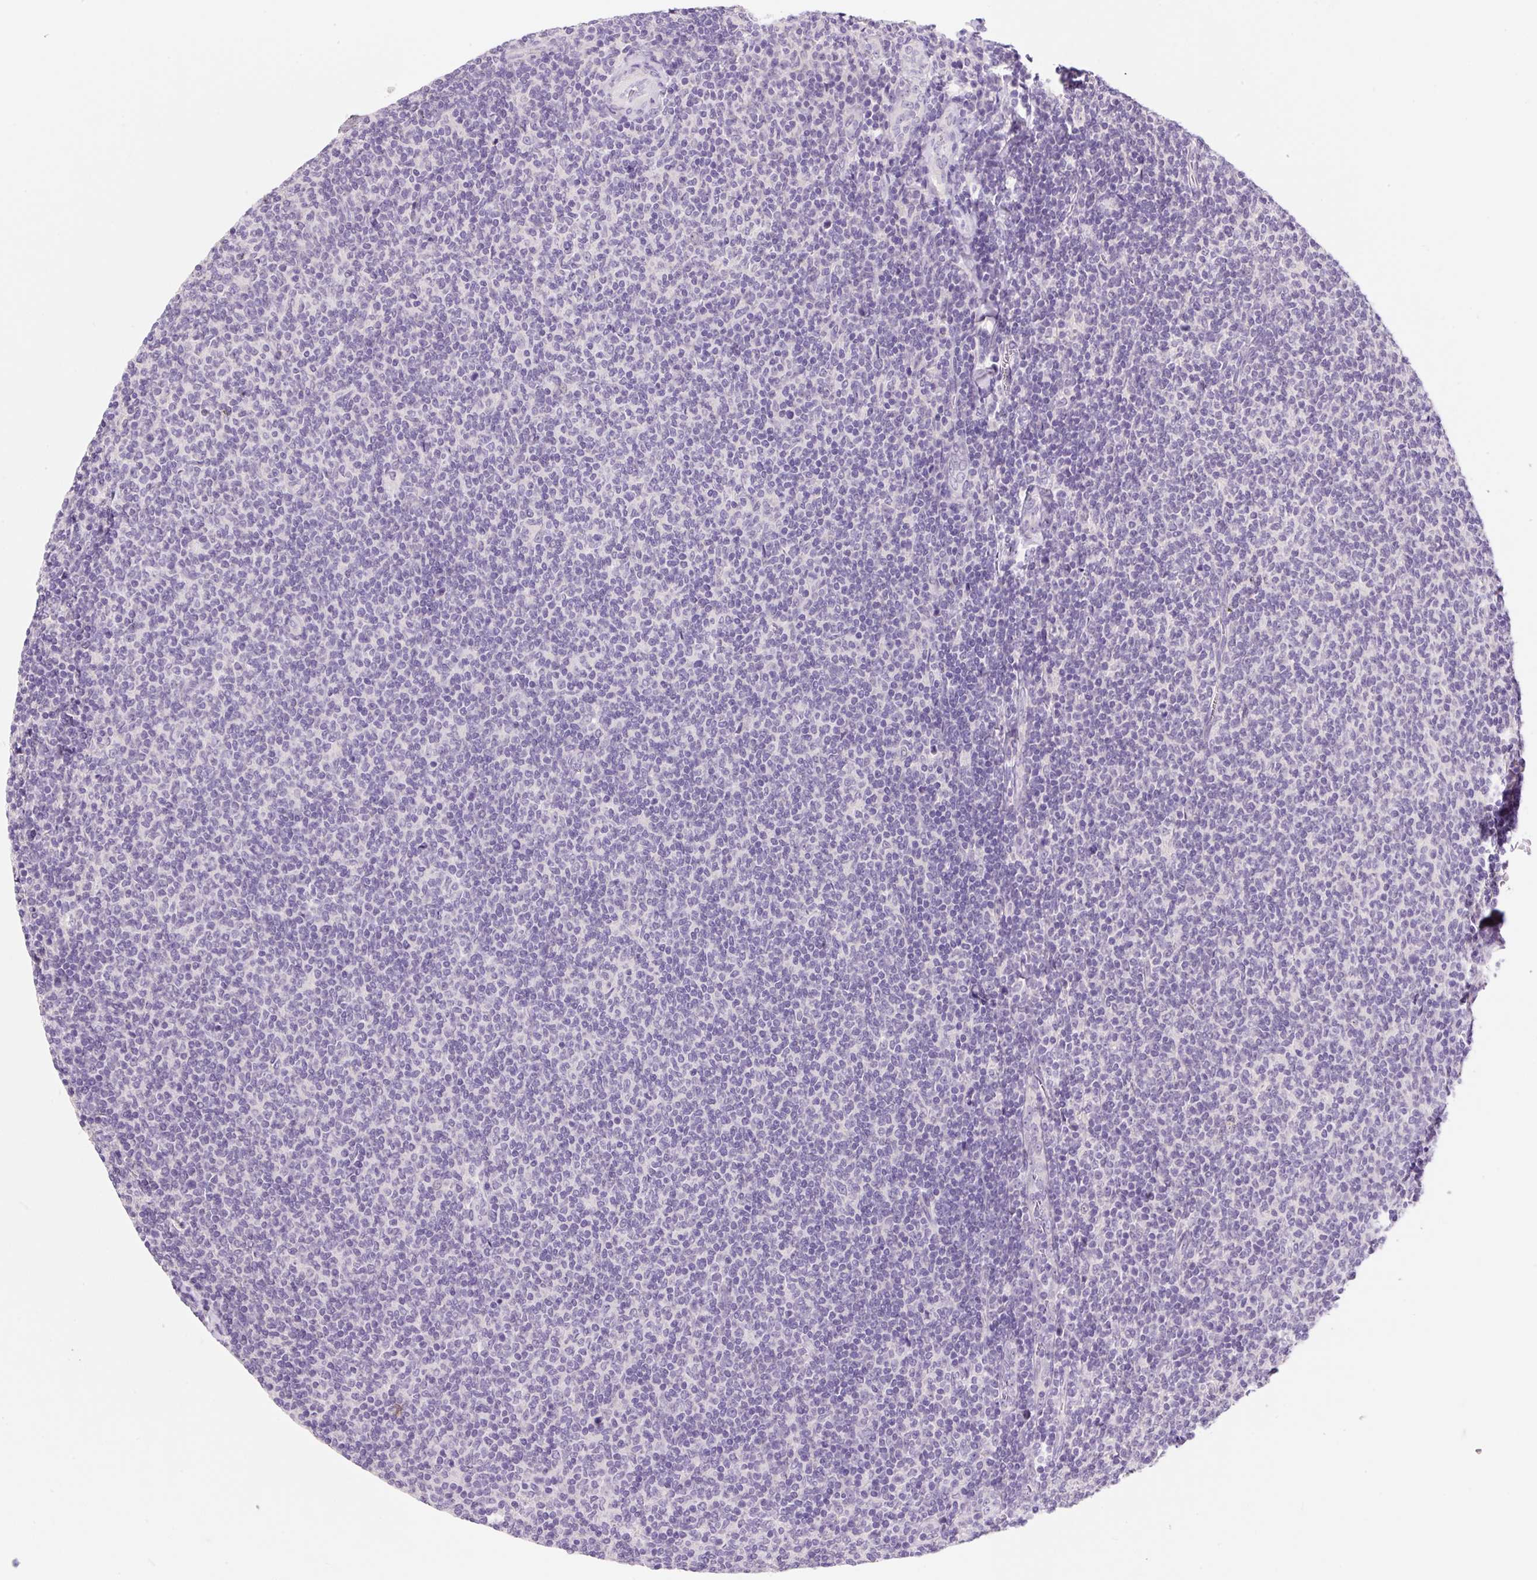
{"staining": {"intensity": "negative", "quantity": "none", "location": "none"}, "tissue": "lymphoma", "cell_type": "Tumor cells", "image_type": "cancer", "snomed": [{"axis": "morphology", "description": "Malignant lymphoma, non-Hodgkin's type, Low grade"}, {"axis": "topography", "description": "Lymph node"}], "caption": "The photomicrograph exhibits no staining of tumor cells in lymphoma.", "gene": "SYP", "patient": {"sex": "male", "age": 52}}